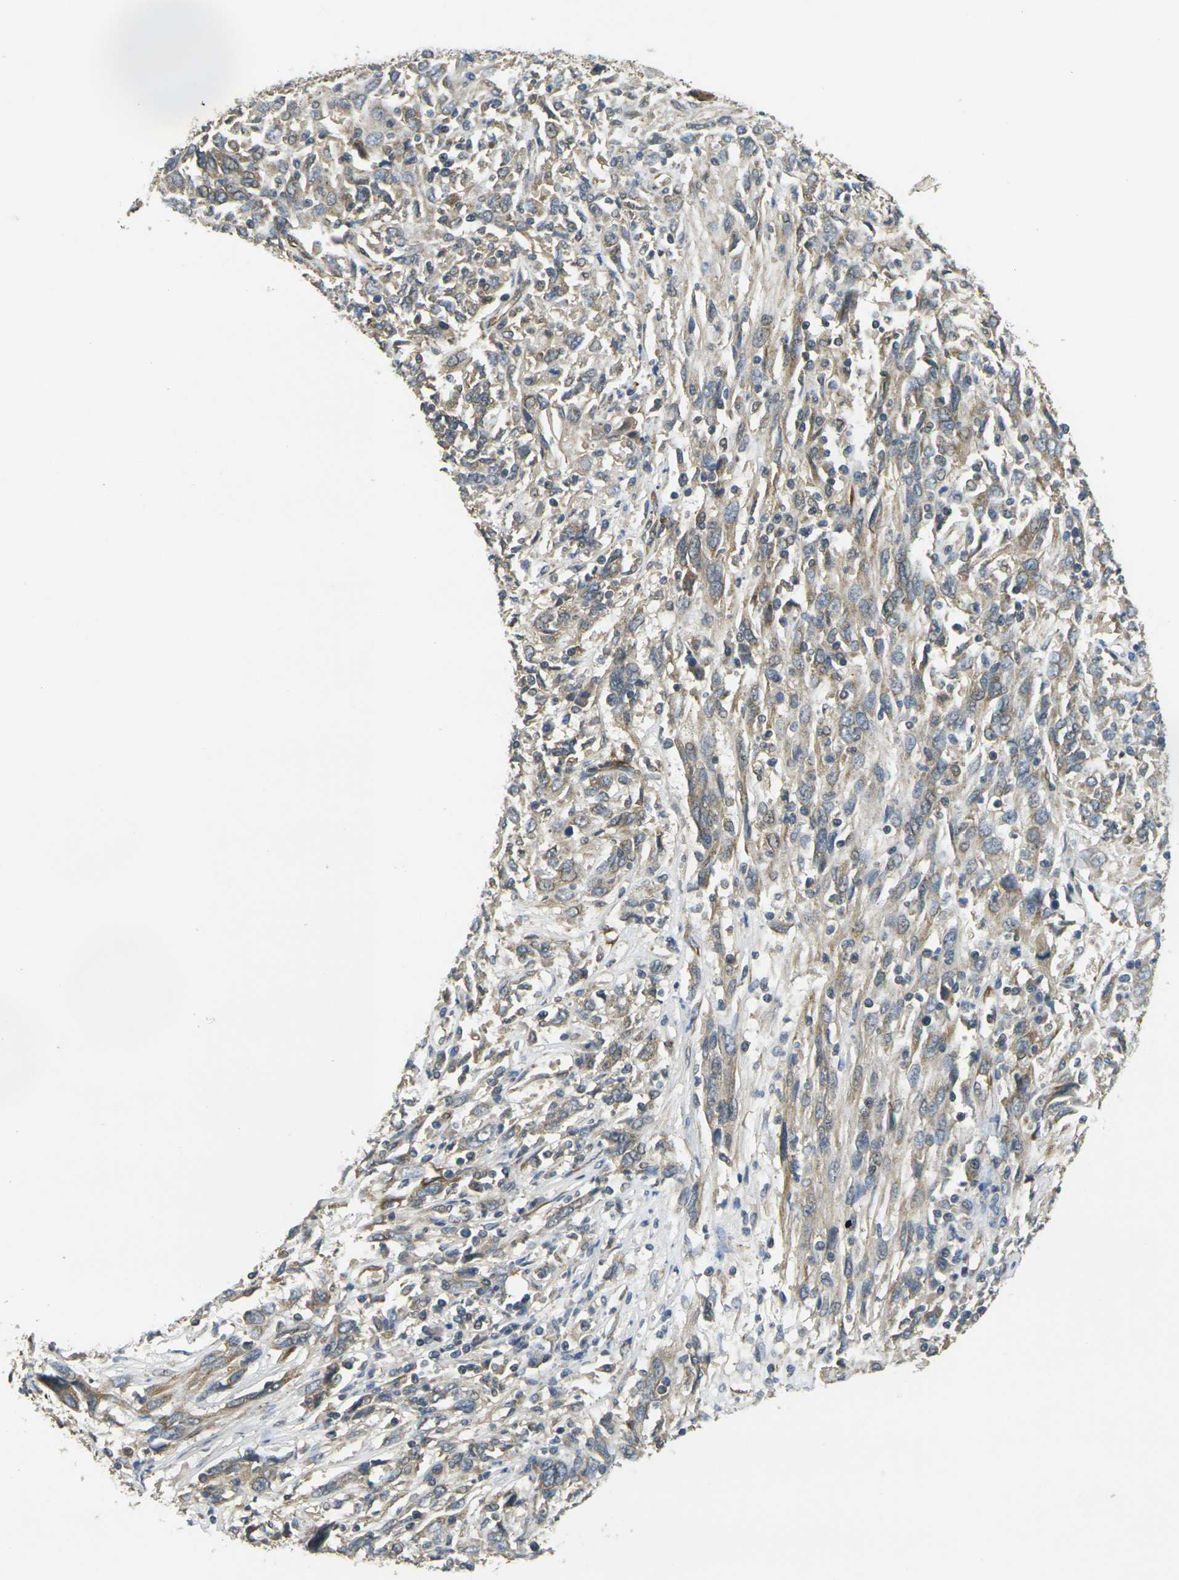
{"staining": {"intensity": "weak", "quantity": "25%-75%", "location": "cytoplasmic/membranous"}, "tissue": "cervical cancer", "cell_type": "Tumor cells", "image_type": "cancer", "snomed": [{"axis": "morphology", "description": "Squamous cell carcinoma, NOS"}, {"axis": "topography", "description": "Cervix"}], "caption": "A brown stain shows weak cytoplasmic/membranous positivity of a protein in human squamous cell carcinoma (cervical) tumor cells.", "gene": "FUT11", "patient": {"sex": "female", "age": 46}}